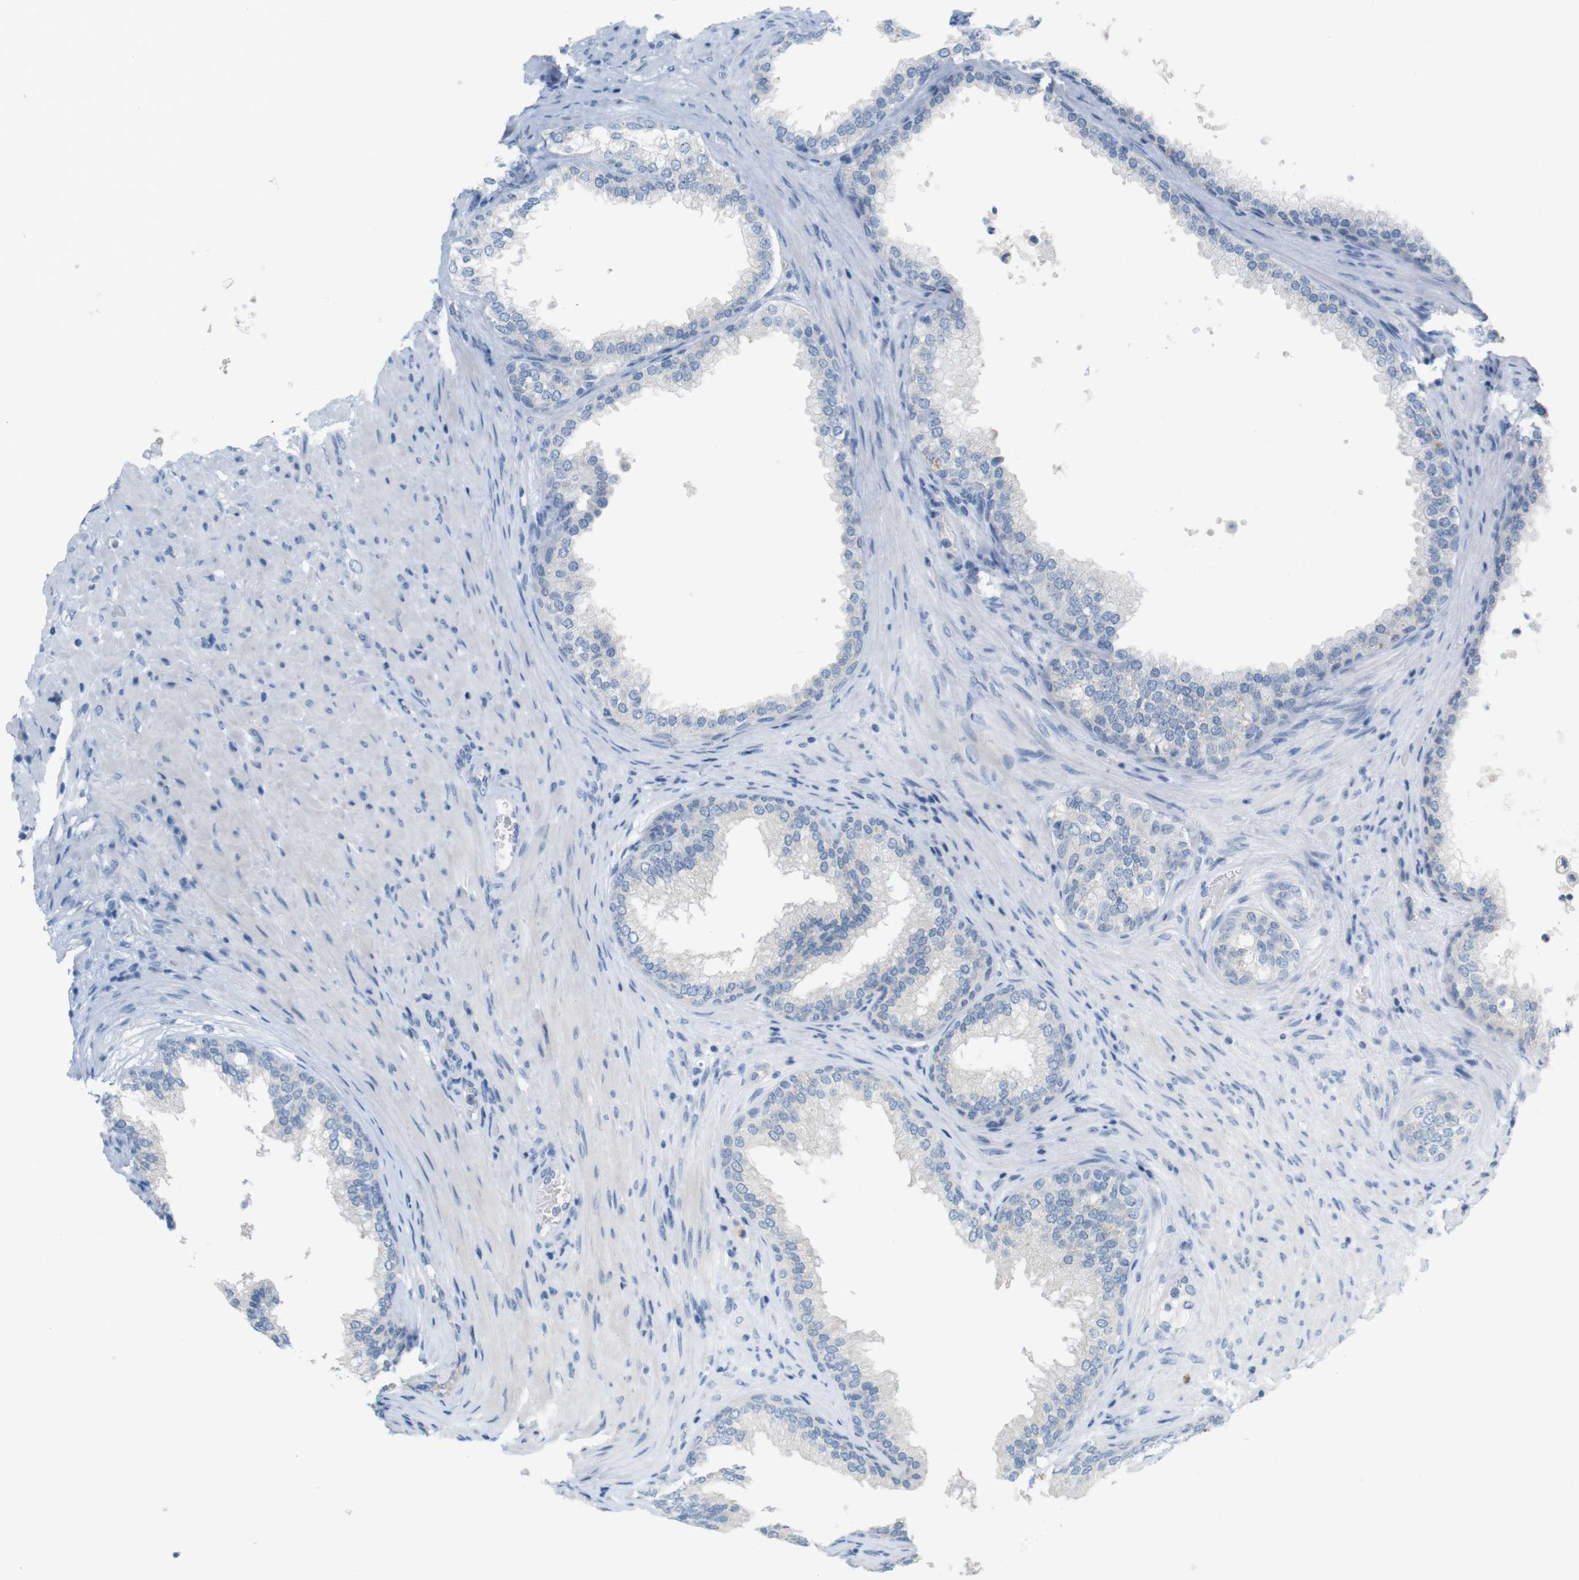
{"staining": {"intensity": "negative", "quantity": "none", "location": "none"}, "tissue": "prostate", "cell_type": "Glandular cells", "image_type": "normal", "snomed": [{"axis": "morphology", "description": "Normal tissue, NOS"}, {"axis": "topography", "description": "Prostate"}], "caption": "Prostate stained for a protein using immunohistochemistry displays no positivity glandular cells.", "gene": "LRRK2", "patient": {"sex": "male", "age": 76}}